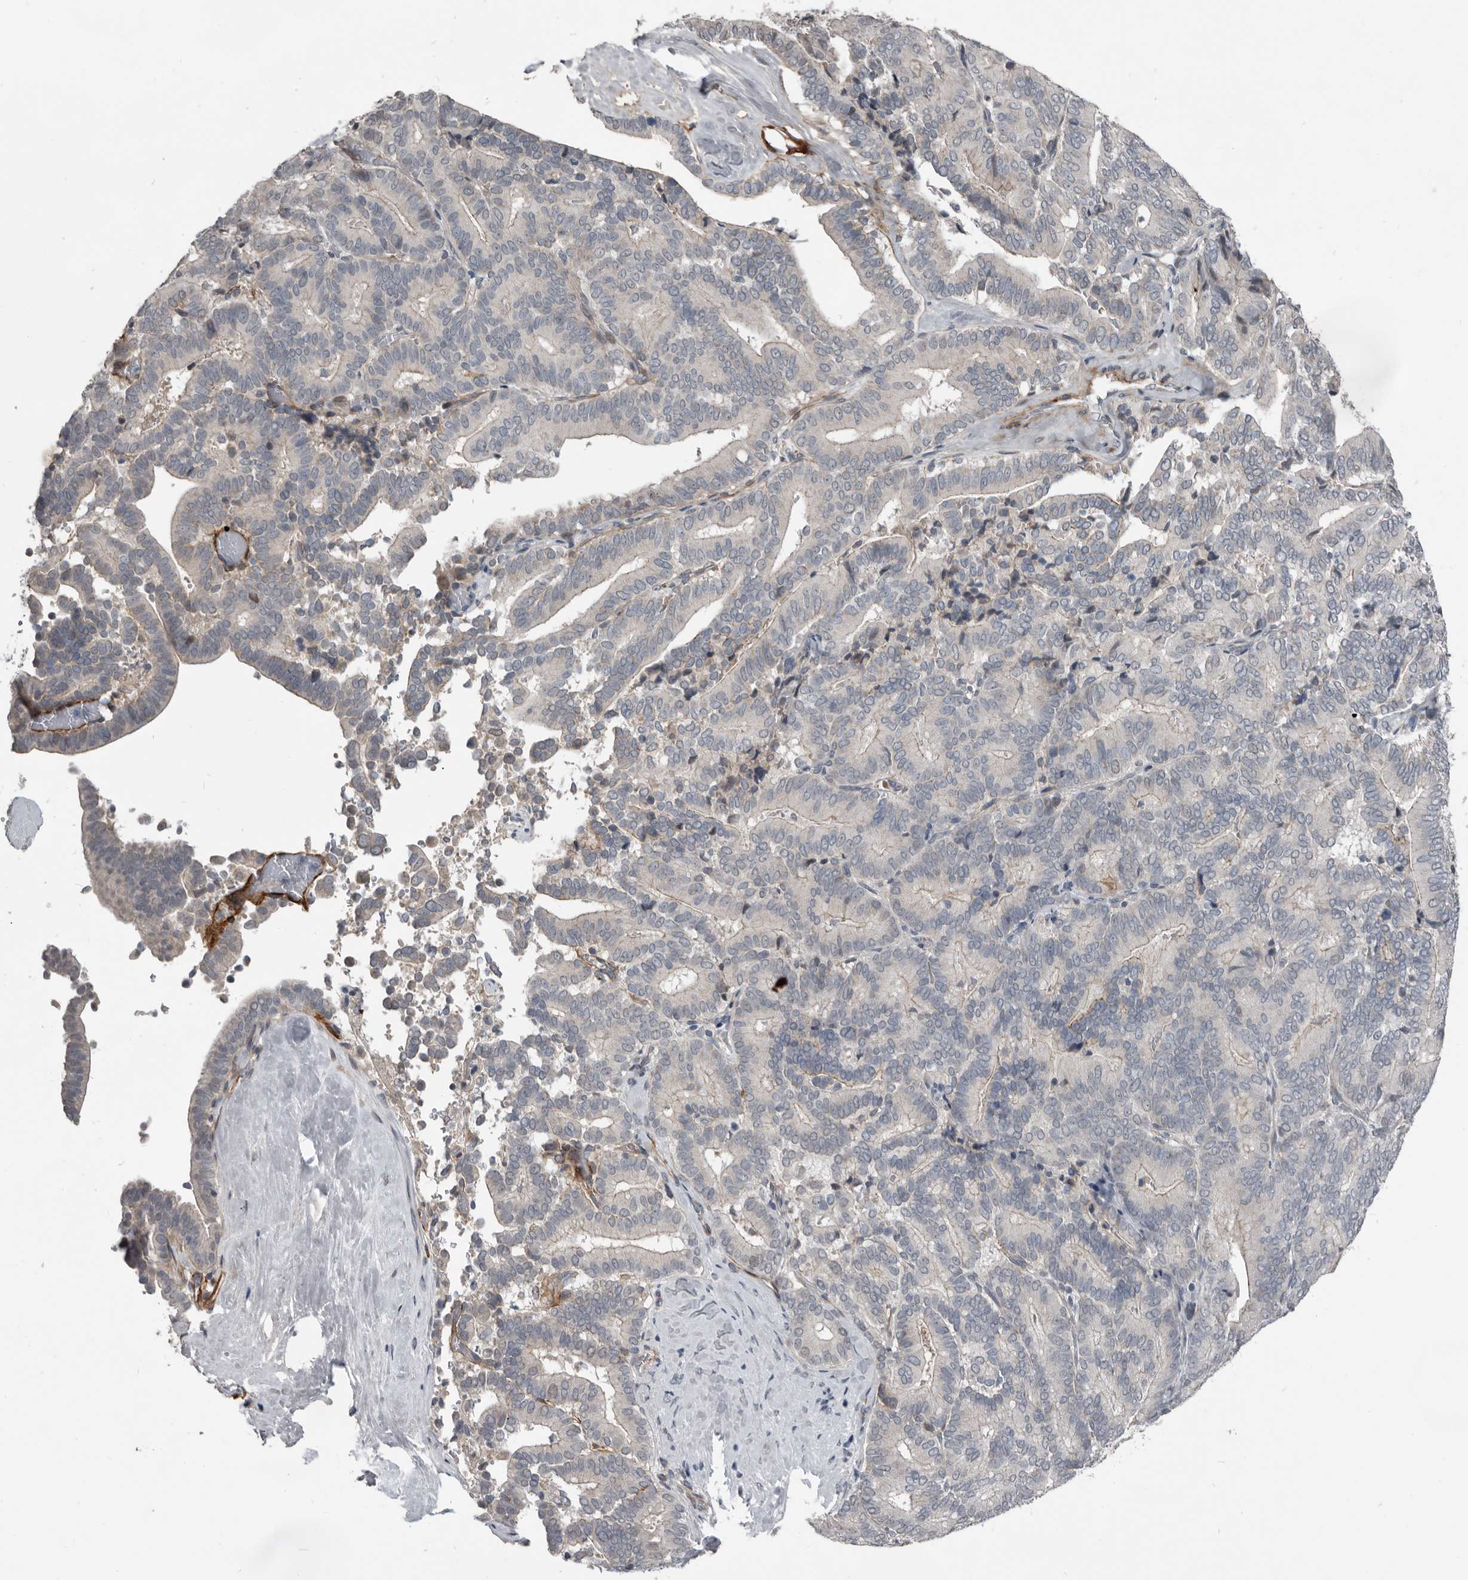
{"staining": {"intensity": "negative", "quantity": "none", "location": "none"}, "tissue": "liver cancer", "cell_type": "Tumor cells", "image_type": "cancer", "snomed": [{"axis": "morphology", "description": "Cholangiocarcinoma"}, {"axis": "topography", "description": "Liver"}], "caption": "Immunohistochemistry histopathology image of cholangiocarcinoma (liver) stained for a protein (brown), which exhibits no positivity in tumor cells.", "gene": "C1orf216", "patient": {"sex": "female", "age": 75}}